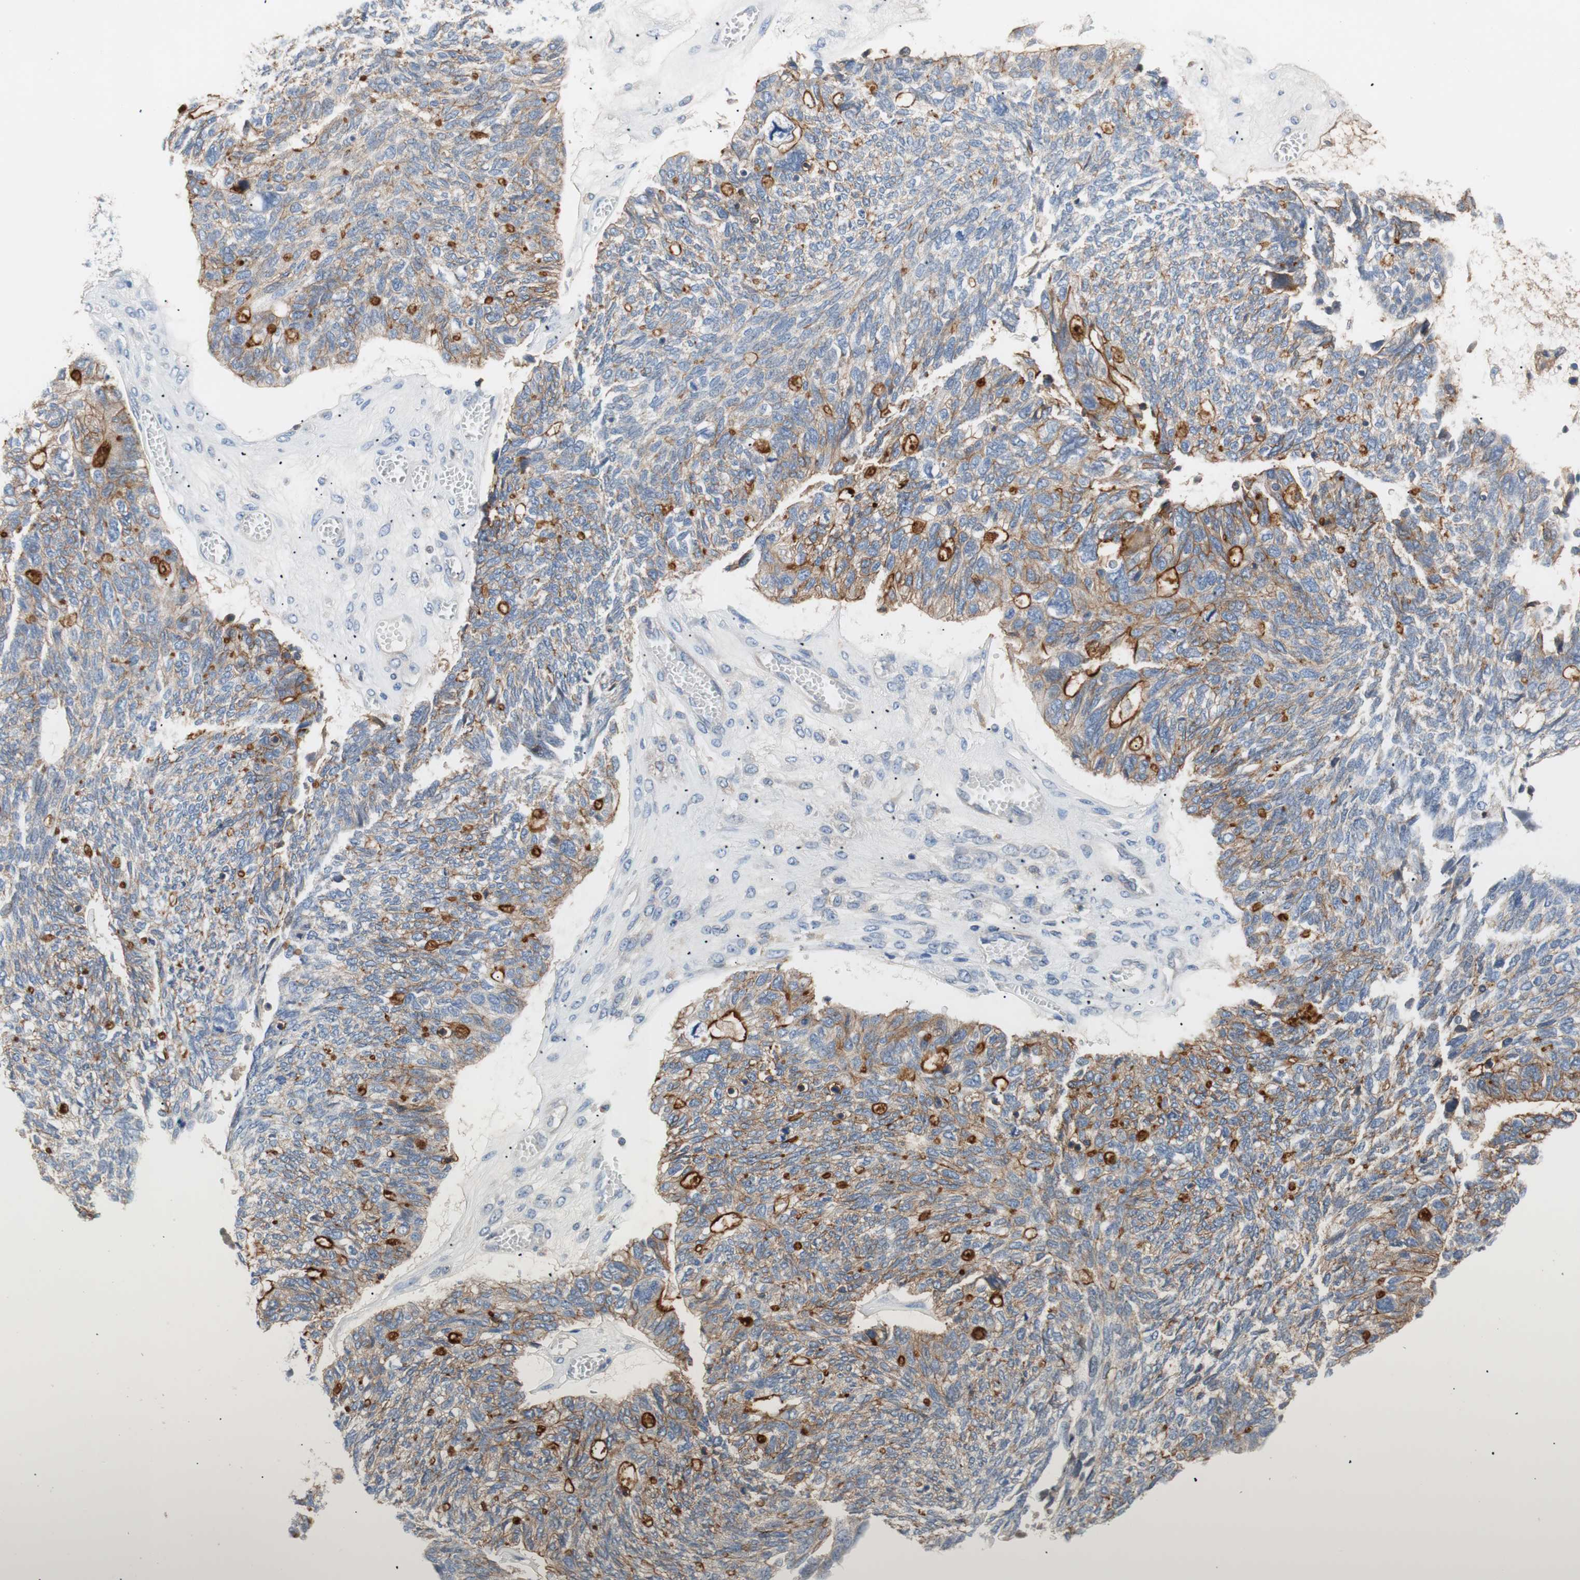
{"staining": {"intensity": "moderate", "quantity": "25%-75%", "location": "cytoplasmic/membranous"}, "tissue": "ovarian cancer", "cell_type": "Tumor cells", "image_type": "cancer", "snomed": [{"axis": "morphology", "description": "Cystadenocarcinoma, serous, NOS"}, {"axis": "topography", "description": "Ovary"}], "caption": "Protein staining demonstrates moderate cytoplasmic/membranous positivity in approximately 25%-75% of tumor cells in ovarian cancer.", "gene": "TNFRSF18", "patient": {"sex": "female", "age": 79}}